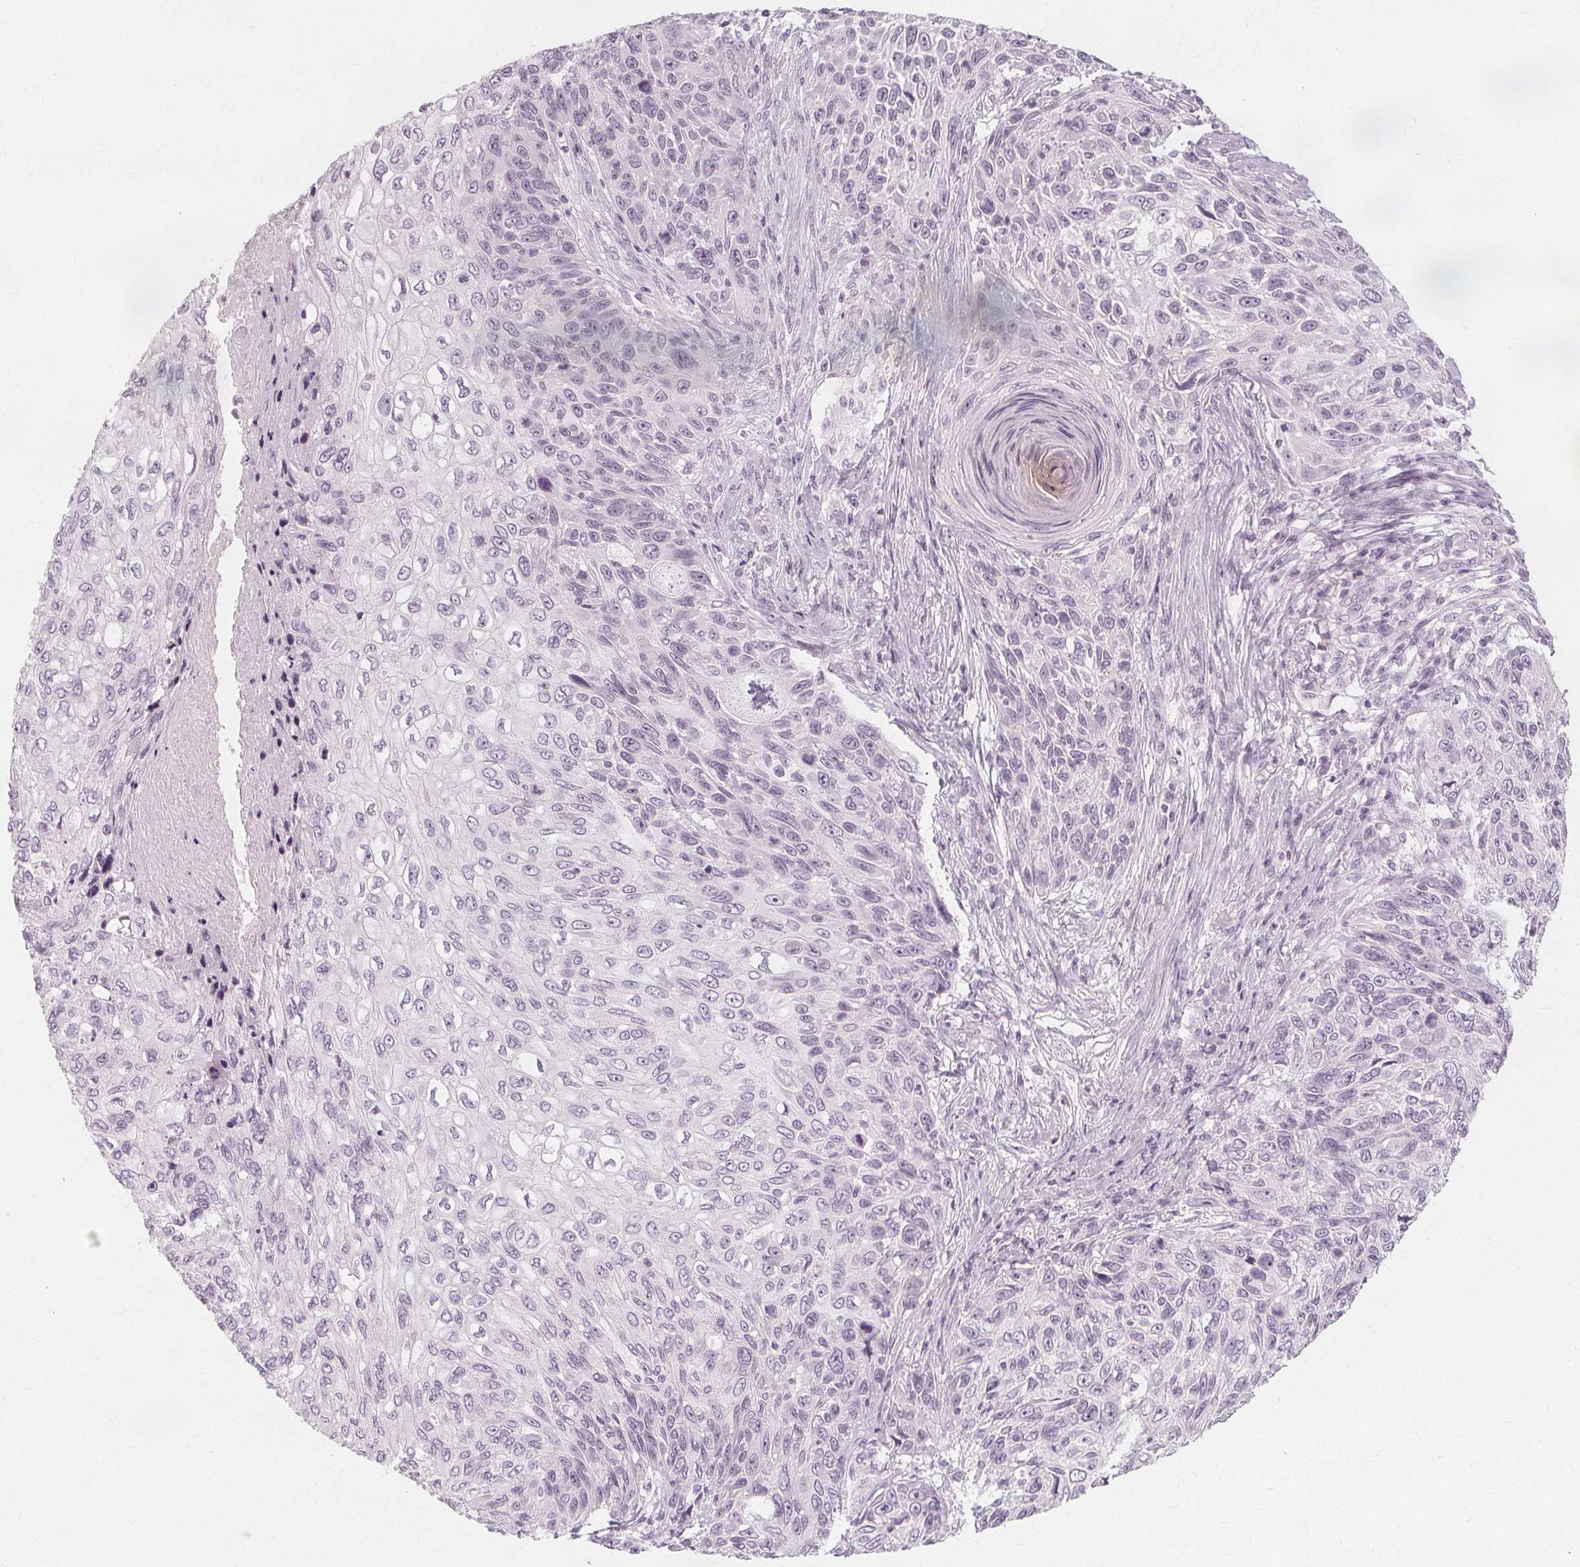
{"staining": {"intensity": "negative", "quantity": "none", "location": "none"}, "tissue": "skin cancer", "cell_type": "Tumor cells", "image_type": "cancer", "snomed": [{"axis": "morphology", "description": "Squamous cell carcinoma, NOS"}, {"axis": "topography", "description": "Skin"}], "caption": "Protein analysis of skin cancer demonstrates no significant positivity in tumor cells.", "gene": "NXPE1", "patient": {"sex": "male", "age": 92}}